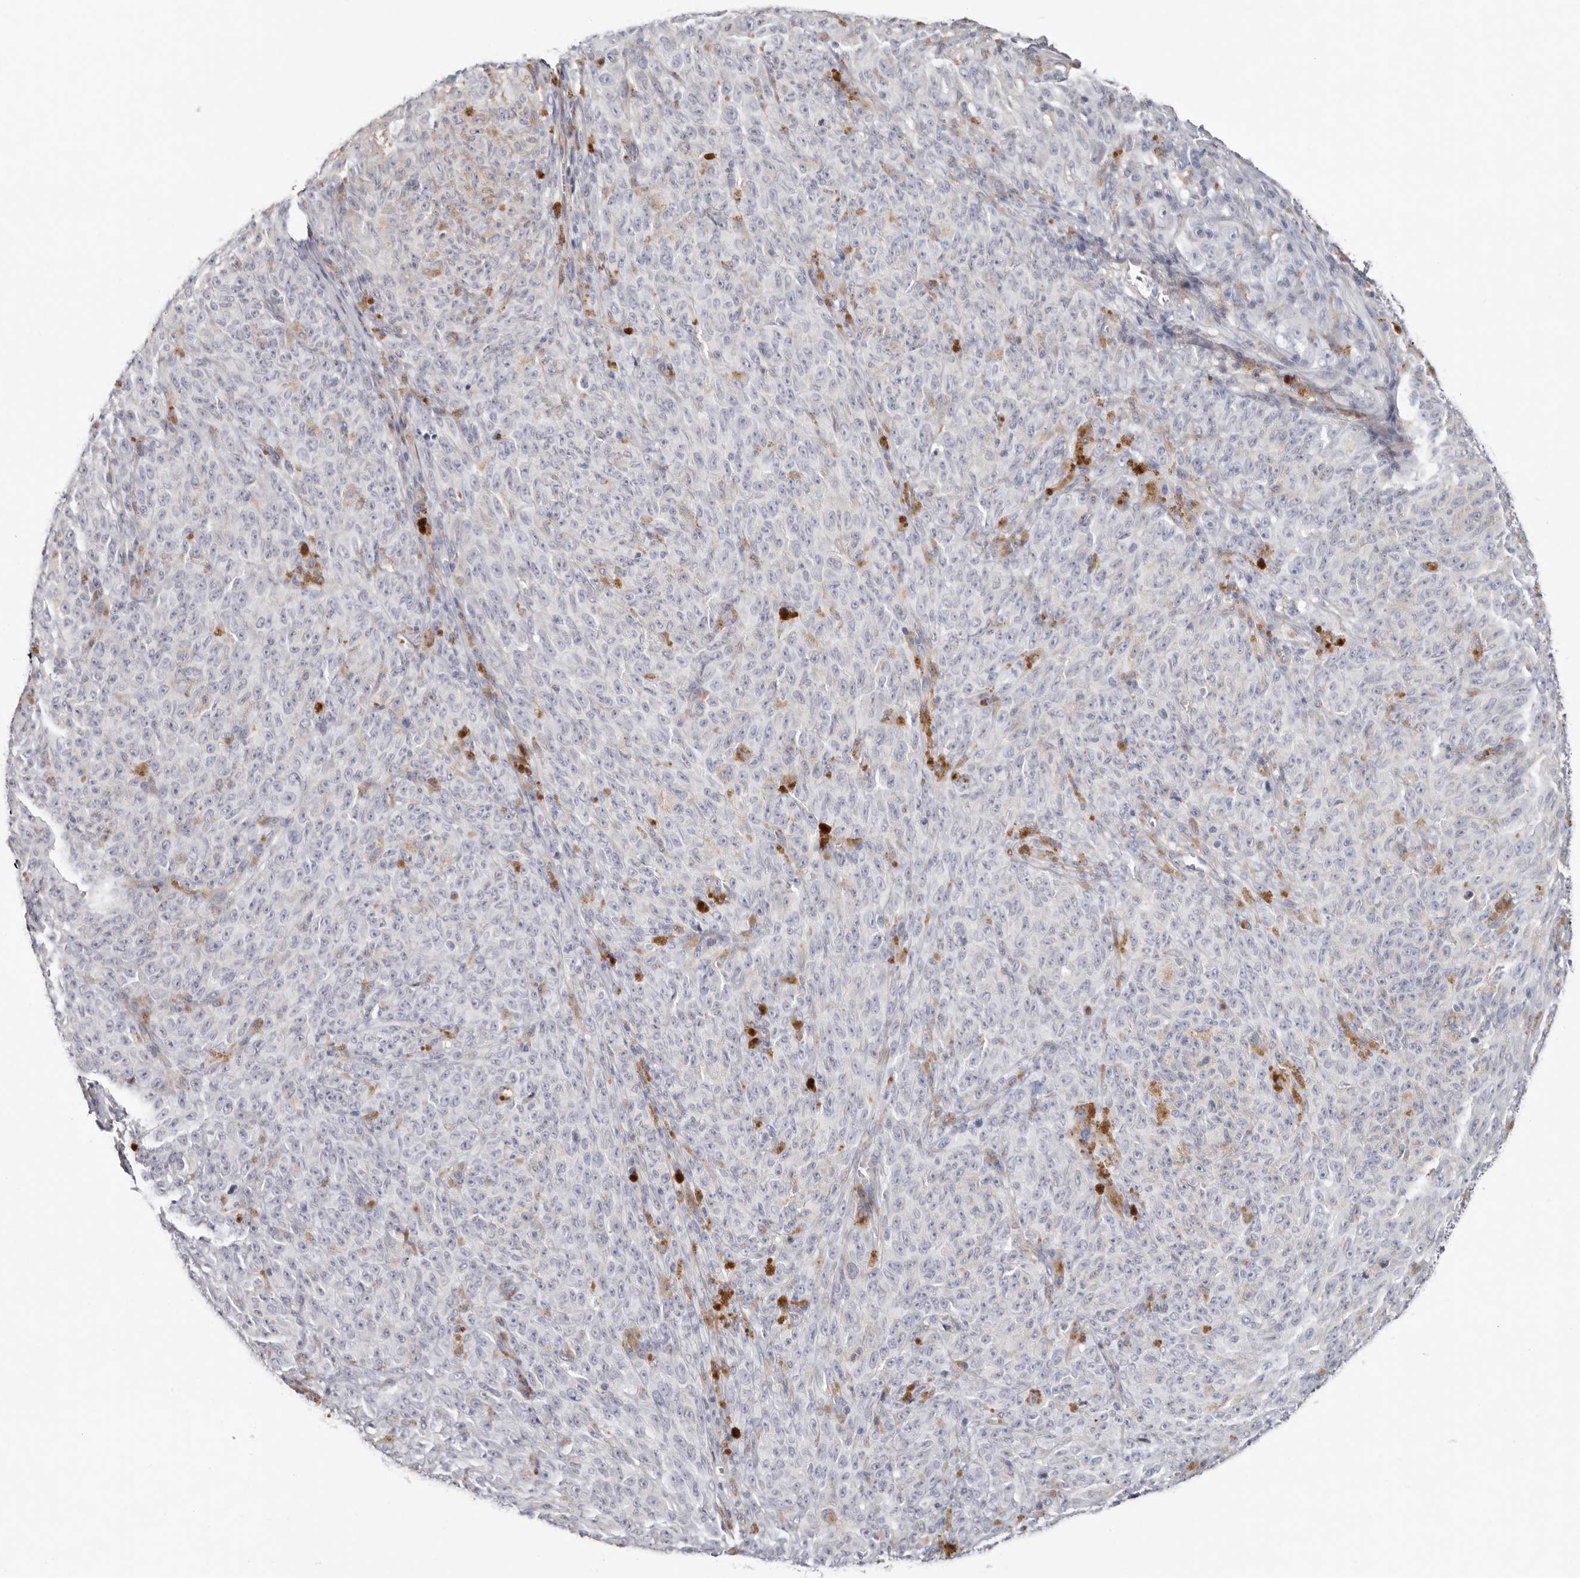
{"staining": {"intensity": "negative", "quantity": "none", "location": "none"}, "tissue": "melanoma", "cell_type": "Tumor cells", "image_type": "cancer", "snomed": [{"axis": "morphology", "description": "Malignant melanoma, NOS"}, {"axis": "topography", "description": "Skin"}], "caption": "Tumor cells are negative for brown protein staining in malignant melanoma.", "gene": "PKDCC", "patient": {"sex": "female", "age": 82}}